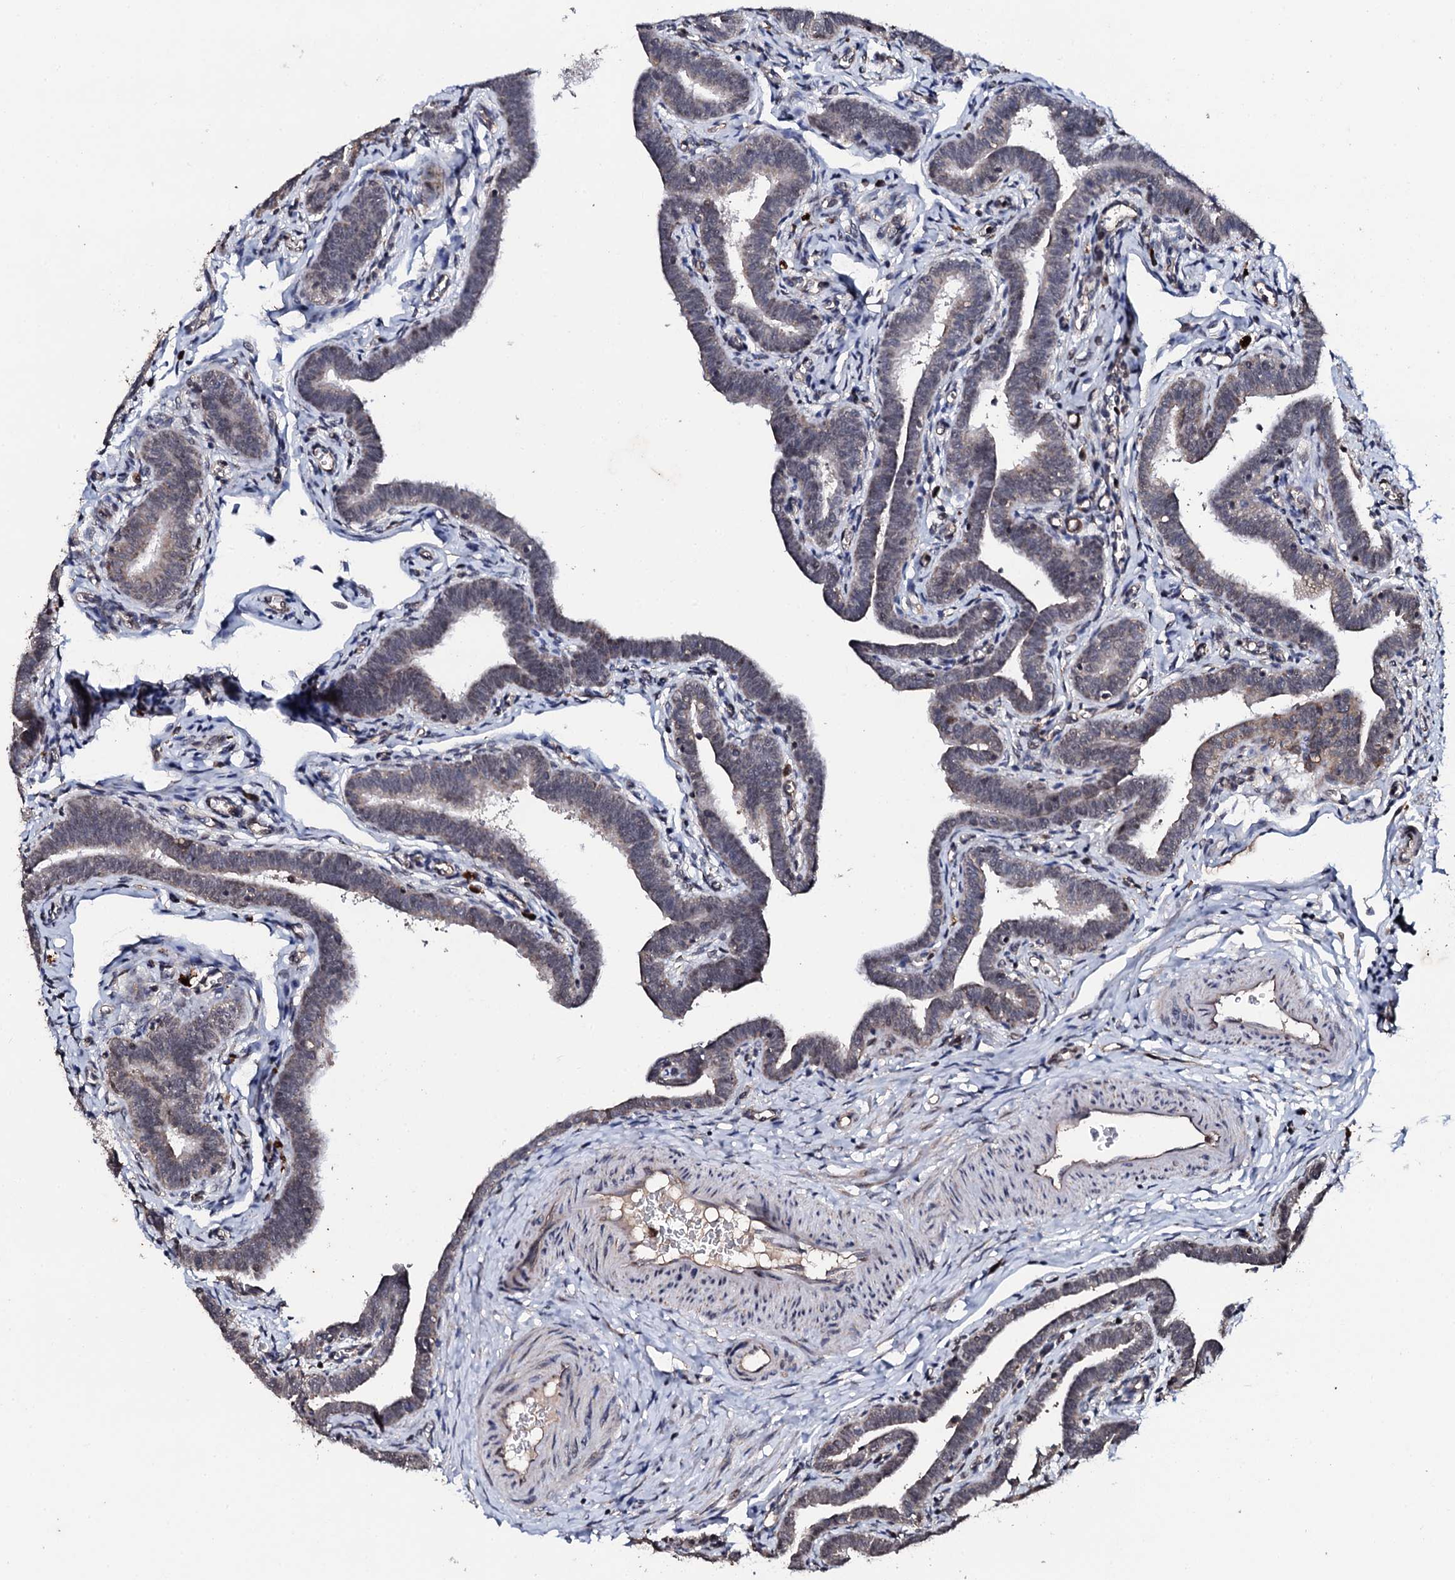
{"staining": {"intensity": "strong", "quantity": "<25%", "location": "cytoplasmic/membranous"}, "tissue": "fallopian tube", "cell_type": "Glandular cells", "image_type": "normal", "snomed": [{"axis": "morphology", "description": "Normal tissue, NOS"}, {"axis": "topography", "description": "Fallopian tube"}], "caption": "Protein analysis of benign fallopian tube displays strong cytoplasmic/membranous staining in approximately <25% of glandular cells.", "gene": "FAM111A", "patient": {"sex": "female", "age": 36}}